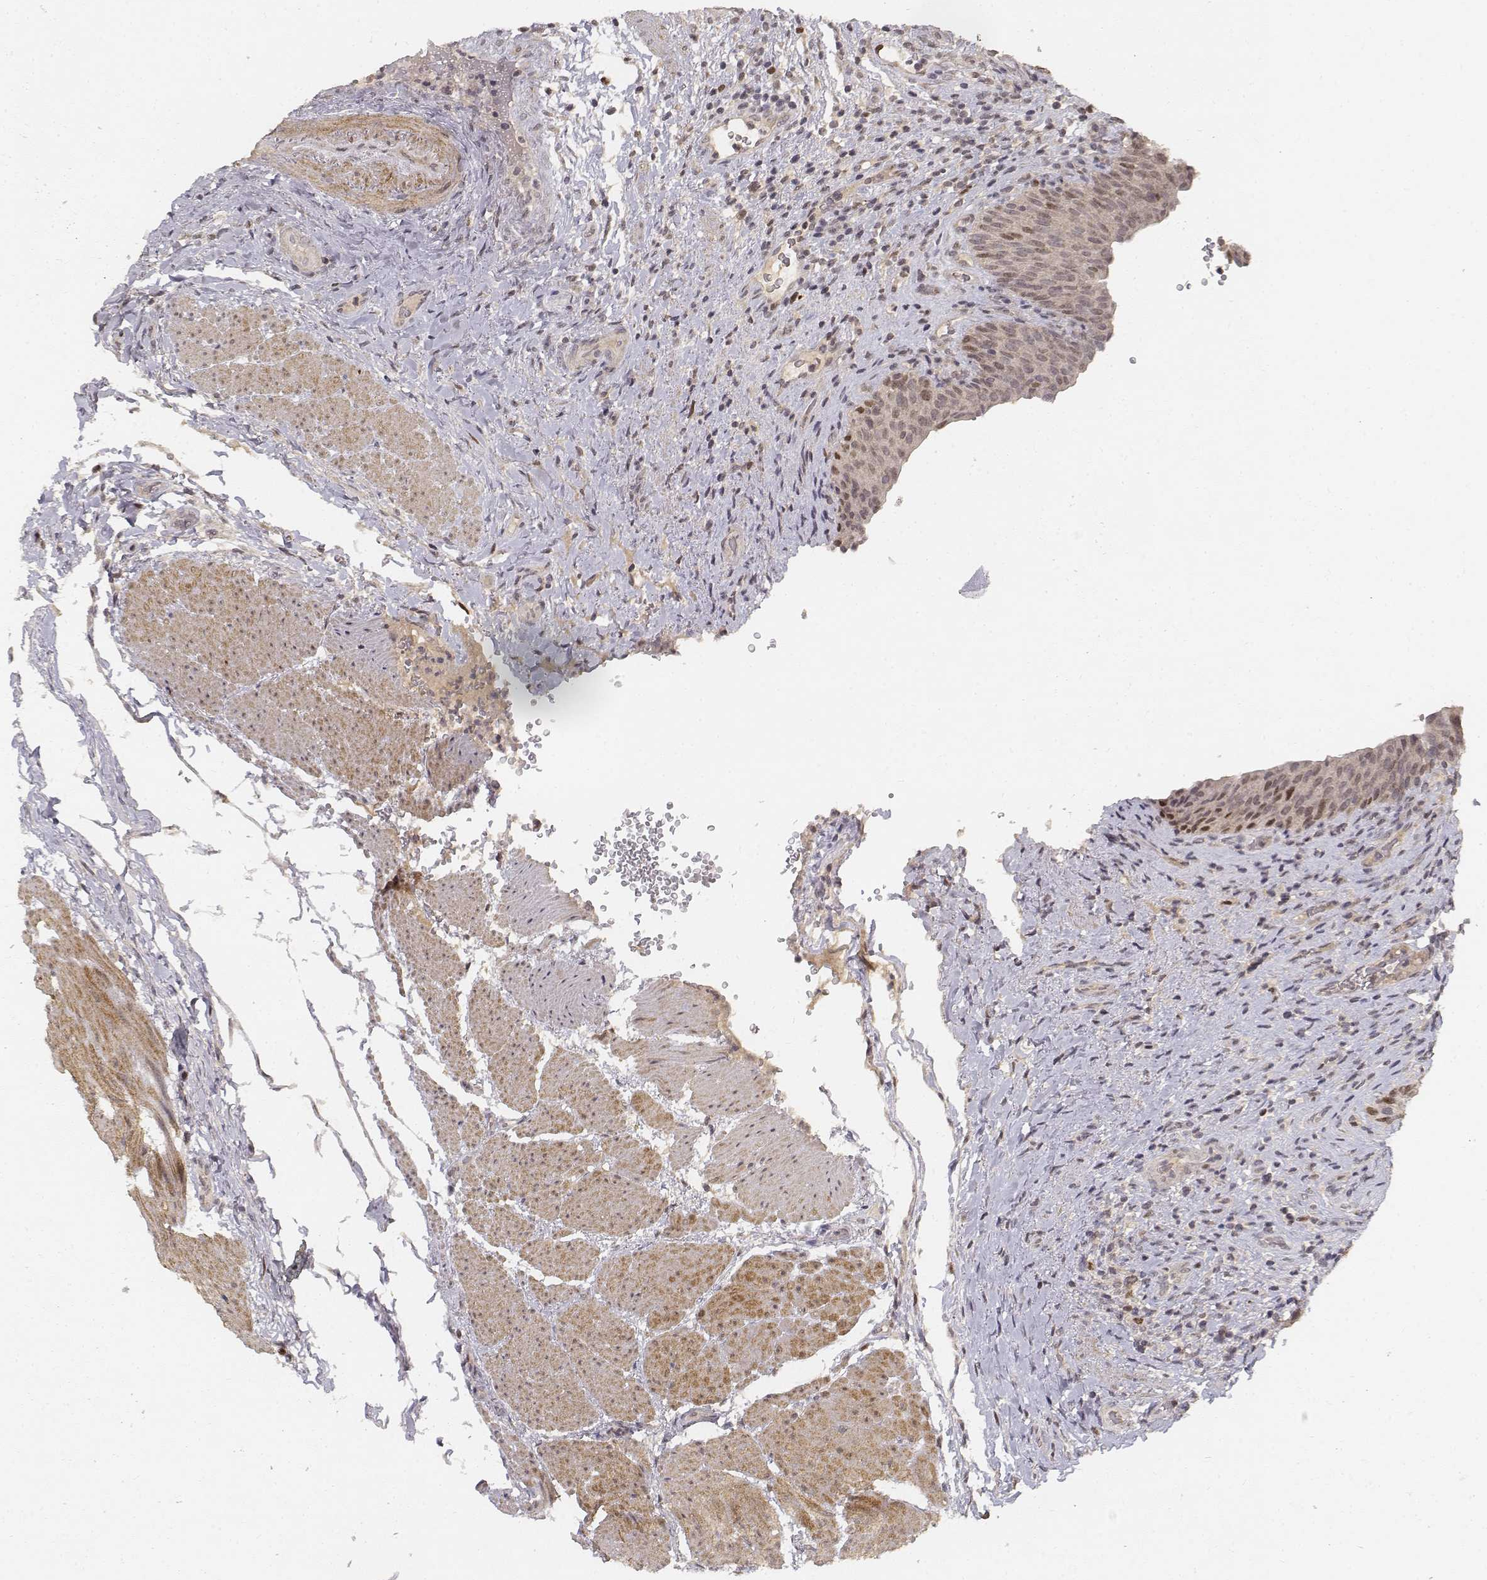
{"staining": {"intensity": "moderate", "quantity": "<25%", "location": "nuclear"}, "tissue": "urinary bladder", "cell_type": "Urothelial cells", "image_type": "normal", "snomed": [{"axis": "morphology", "description": "Normal tissue, NOS"}, {"axis": "topography", "description": "Urinary bladder"}], "caption": "Brown immunohistochemical staining in normal urinary bladder exhibits moderate nuclear staining in about <25% of urothelial cells. (DAB IHC, brown staining for protein, blue staining for nuclei).", "gene": "FANCD2", "patient": {"sex": "male", "age": 66}}